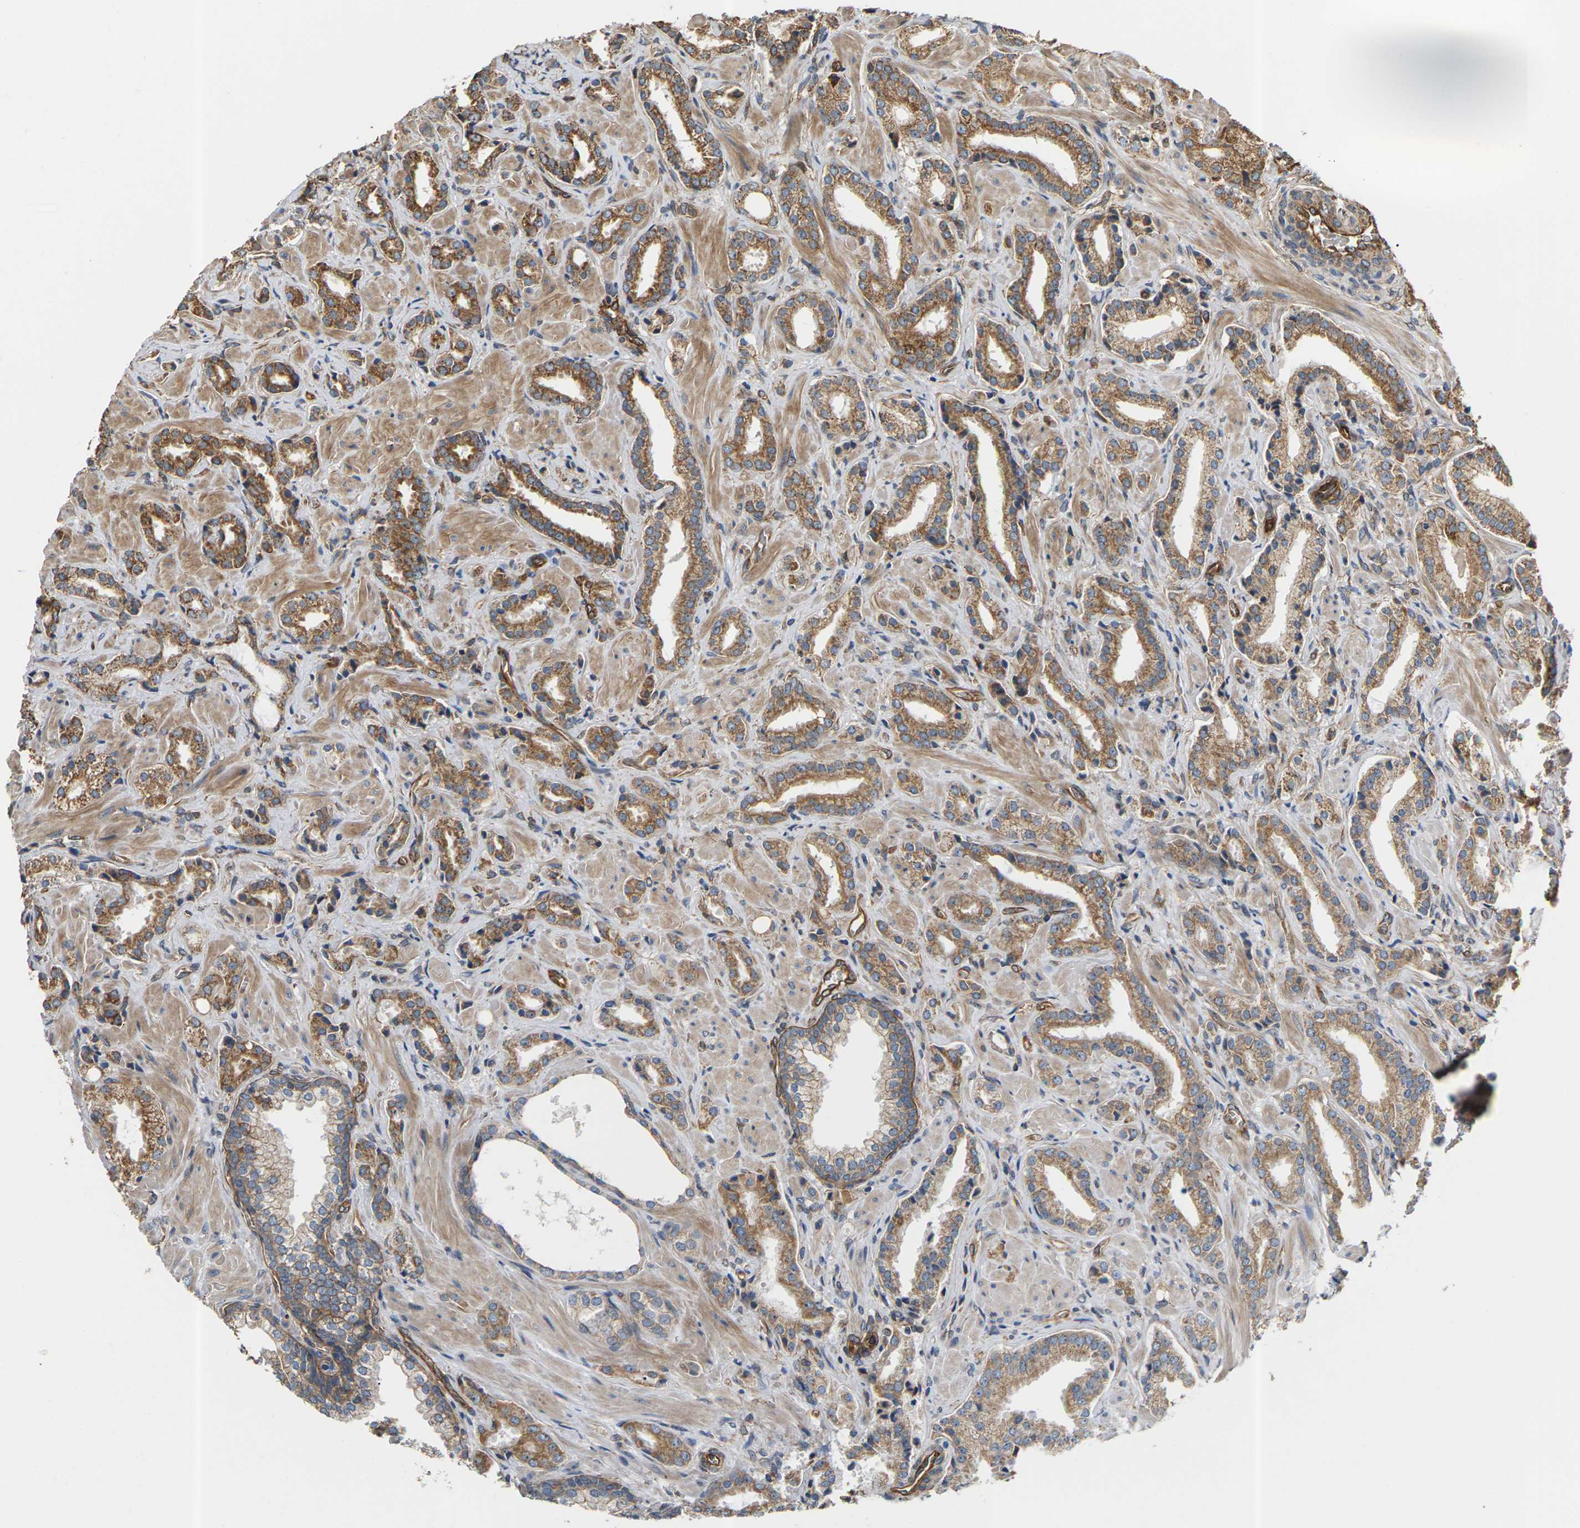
{"staining": {"intensity": "moderate", "quantity": ">75%", "location": "cytoplasmic/membranous"}, "tissue": "prostate cancer", "cell_type": "Tumor cells", "image_type": "cancer", "snomed": [{"axis": "morphology", "description": "Adenocarcinoma, High grade"}, {"axis": "topography", "description": "Prostate"}], "caption": "Immunohistochemical staining of prostate cancer demonstrates medium levels of moderate cytoplasmic/membranous protein staining in approximately >75% of tumor cells. (Stains: DAB in brown, nuclei in blue, Microscopy: brightfield microscopy at high magnification).", "gene": "PCDHB4", "patient": {"sex": "male", "age": 64}}